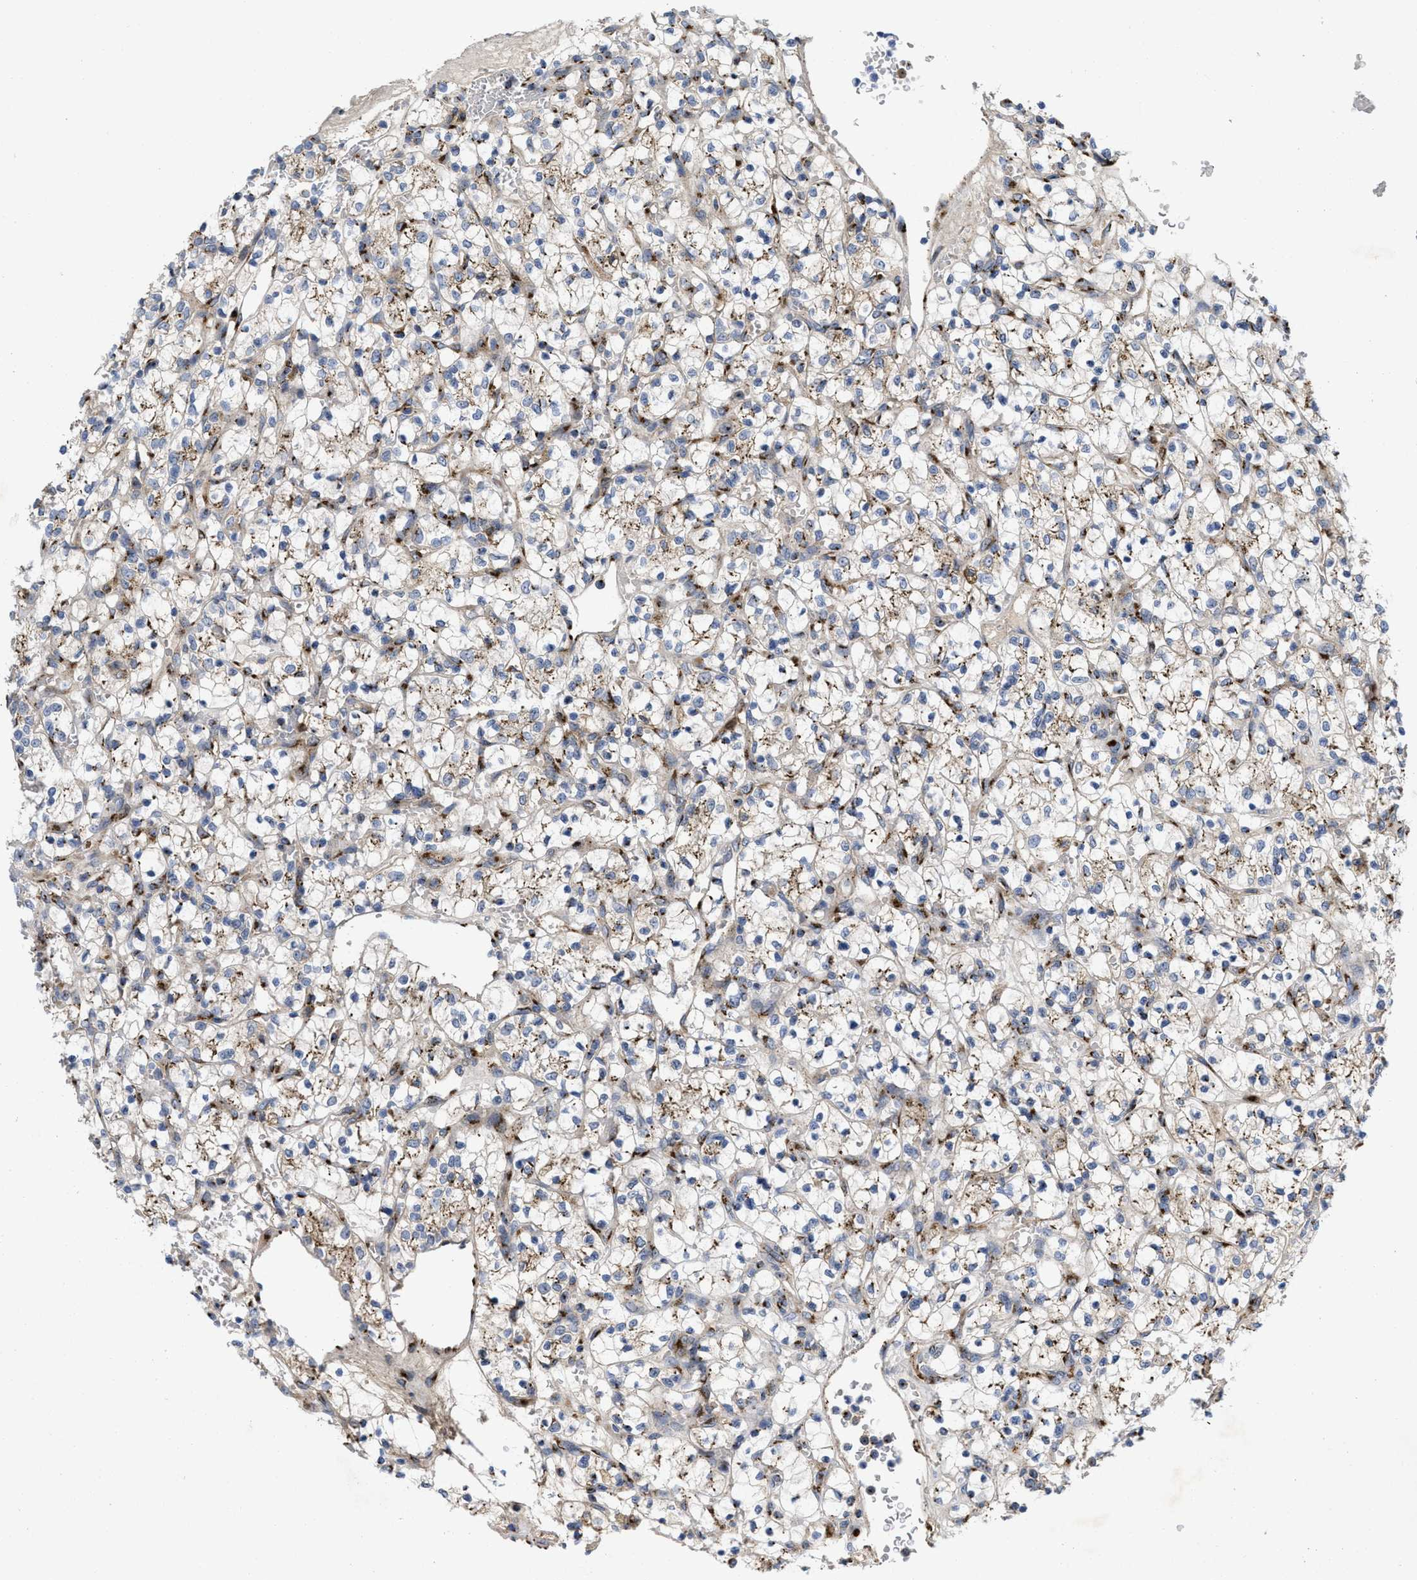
{"staining": {"intensity": "moderate", "quantity": "25%-75%", "location": "cytoplasmic/membranous"}, "tissue": "renal cancer", "cell_type": "Tumor cells", "image_type": "cancer", "snomed": [{"axis": "morphology", "description": "Adenocarcinoma, NOS"}, {"axis": "topography", "description": "Kidney"}], "caption": "Immunohistochemical staining of renal cancer demonstrates moderate cytoplasmic/membranous protein staining in approximately 25%-75% of tumor cells.", "gene": "ZNF70", "patient": {"sex": "female", "age": 69}}